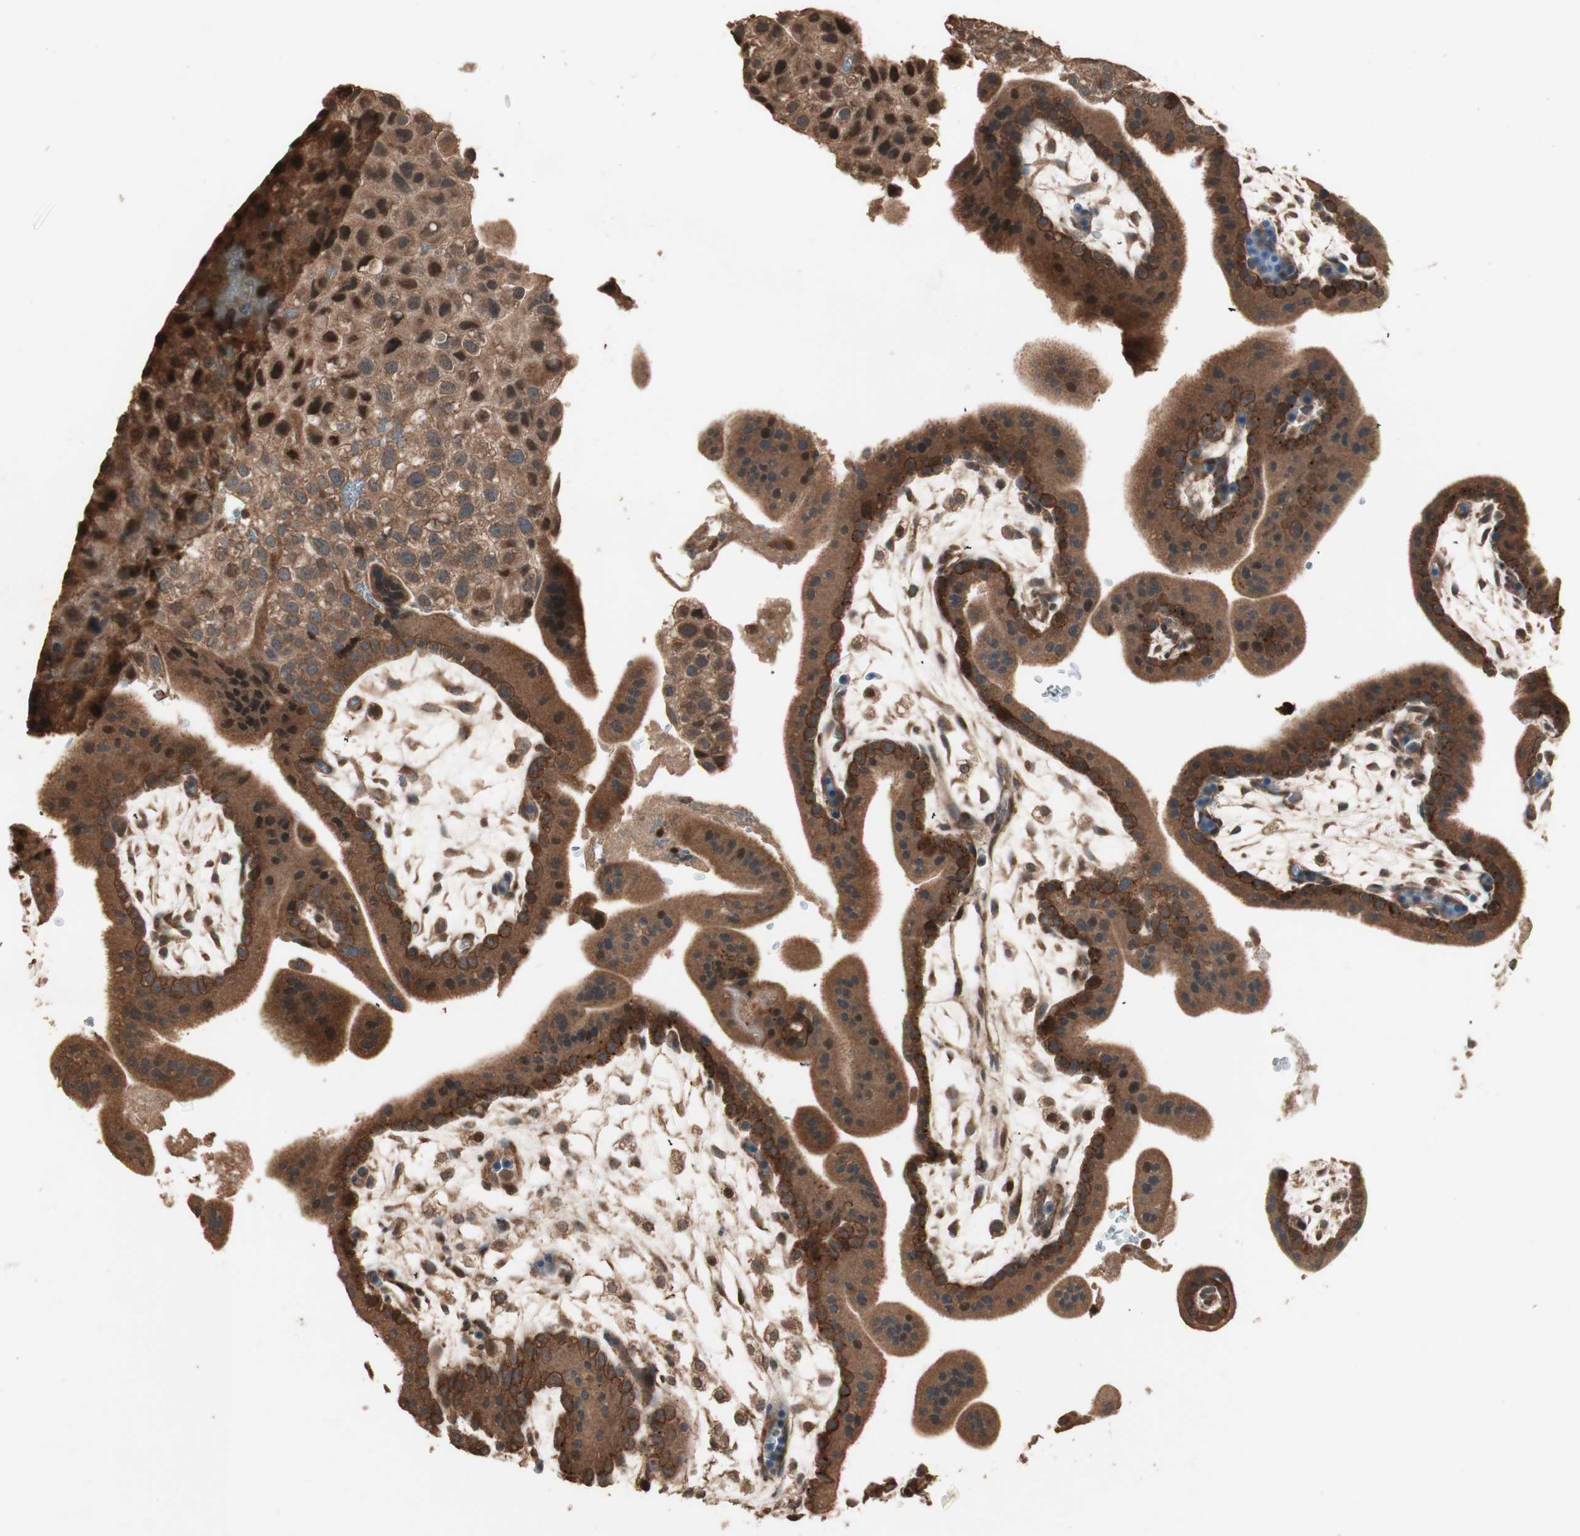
{"staining": {"intensity": "strong", "quantity": ">75%", "location": "cytoplasmic/membranous,nuclear"}, "tissue": "placenta", "cell_type": "Decidual cells", "image_type": "normal", "snomed": [{"axis": "morphology", "description": "Normal tissue, NOS"}, {"axis": "topography", "description": "Placenta"}], "caption": "Immunohistochemical staining of normal placenta reveals >75% levels of strong cytoplasmic/membranous,nuclear protein positivity in about >75% of decidual cells.", "gene": "USP20", "patient": {"sex": "female", "age": 35}}